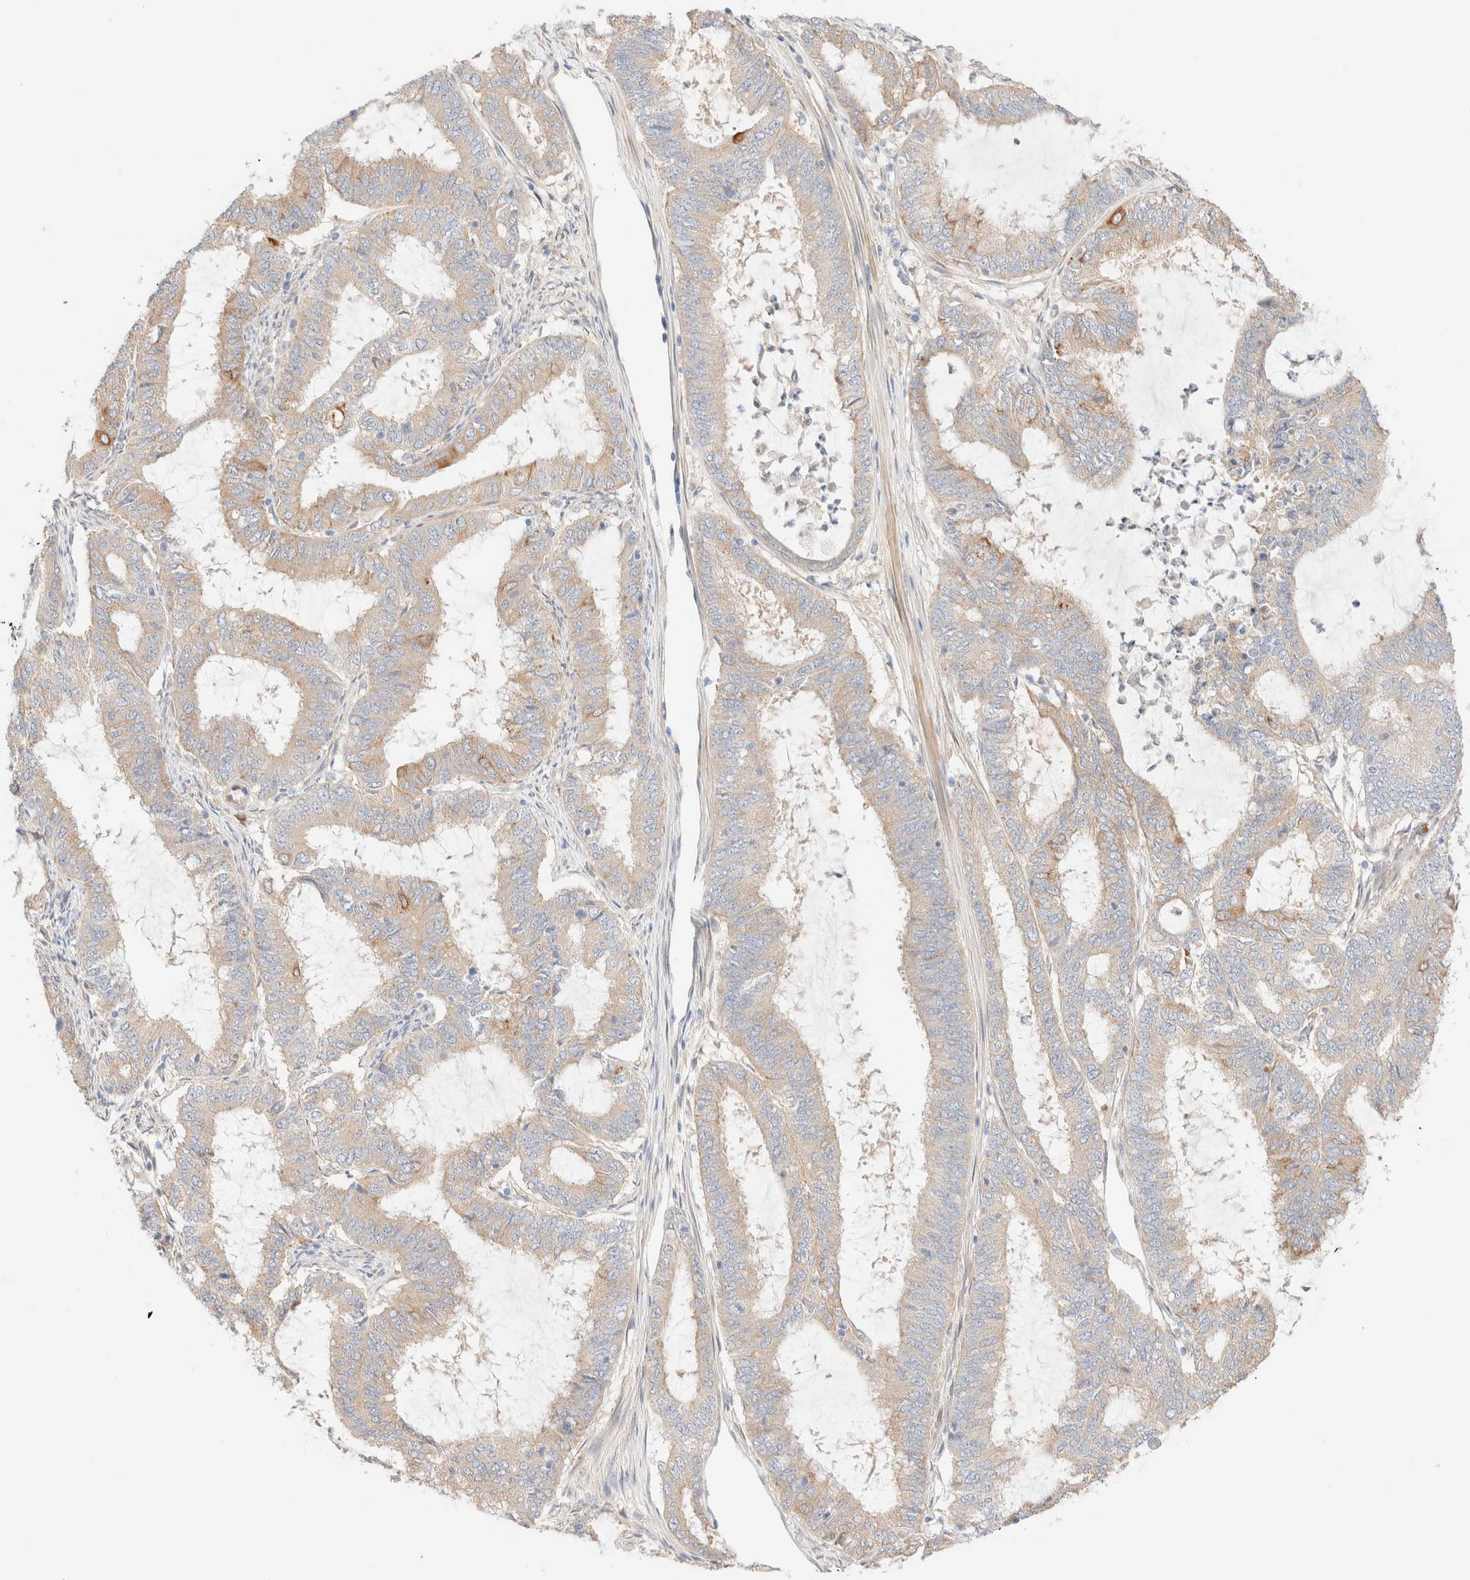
{"staining": {"intensity": "weak", "quantity": "<25%", "location": "cytoplasmic/membranous"}, "tissue": "endometrial cancer", "cell_type": "Tumor cells", "image_type": "cancer", "snomed": [{"axis": "morphology", "description": "Adenocarcinoma, NOS"}, {"axis": "topography", "description": "Endometrium"}], "caption": "Immunohistochemical staining of endometrial cancer displays no significant expression in tumor cells. Brightfield microscopy of immunohistochemistry (IHC) stained with DAB (3,3'-diaminobenzidine) (brown) and hematoxylin (blue), captured at high magnification.", "gene": "NIBAN2", "patient": {"sex": "female", "age": 51}}